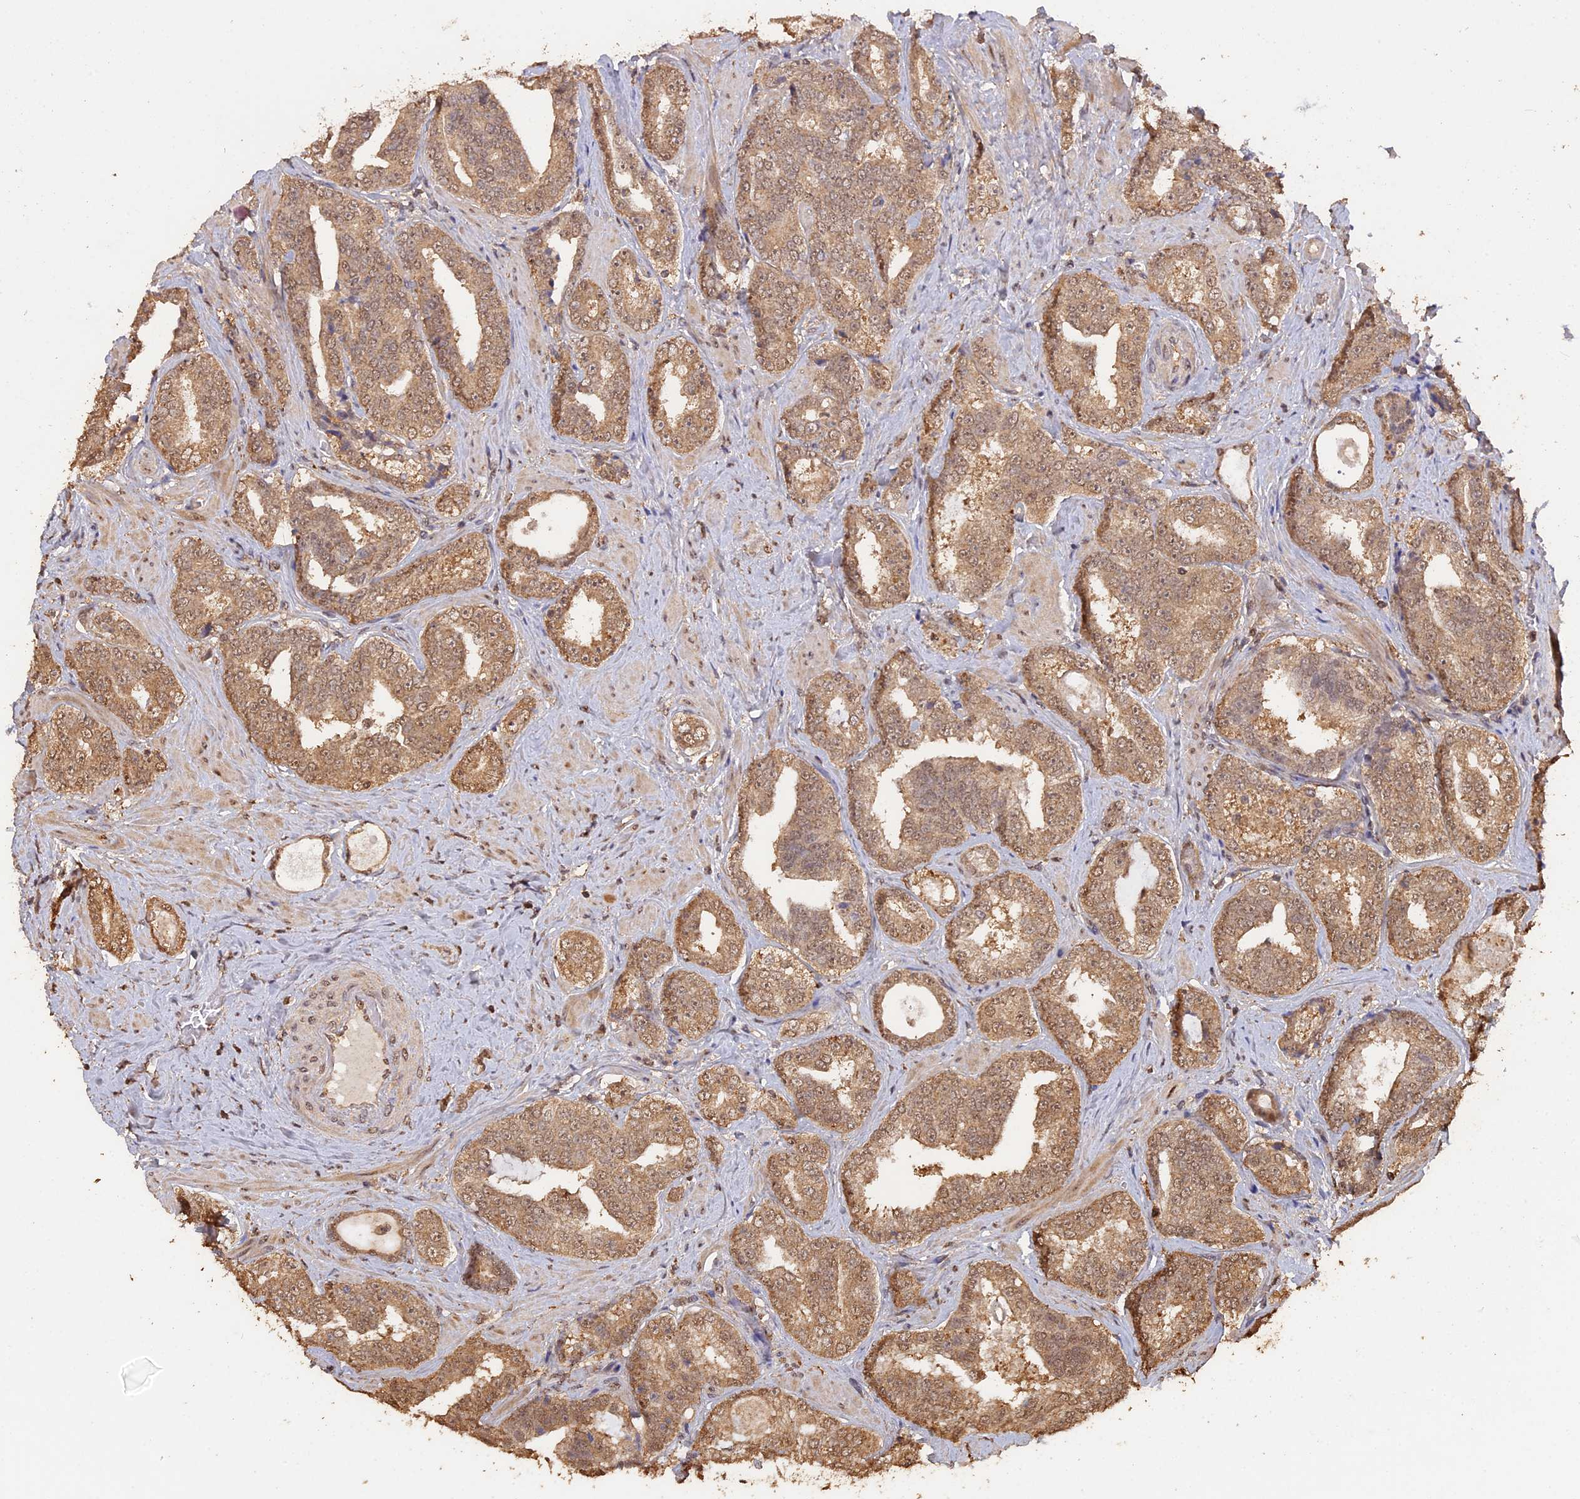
{"staining": {"intensity": "moderate", "quantity": ">75%", "location": "cytoplasmic/membranous,nuclear"}, "tissue": "prostate cancer", "cell_type": "Tumor cells", "image_type": "cancer", "snomed": [{"axis": "morphology", "description": "Adenocarcinoma, High grade"}, {"axis": "topography", "description": "Prostate"}], "caption": "A histopathology image showing moderate cytoplasmic/membranous and nuclear staining in approximately >75% of tumor cells in prostate high-grade adenocarcinoma, as visualized by brown immunohistochemical staining.", "gene": "PSMC6", "patient": {"sex": "male", "age": 67}}